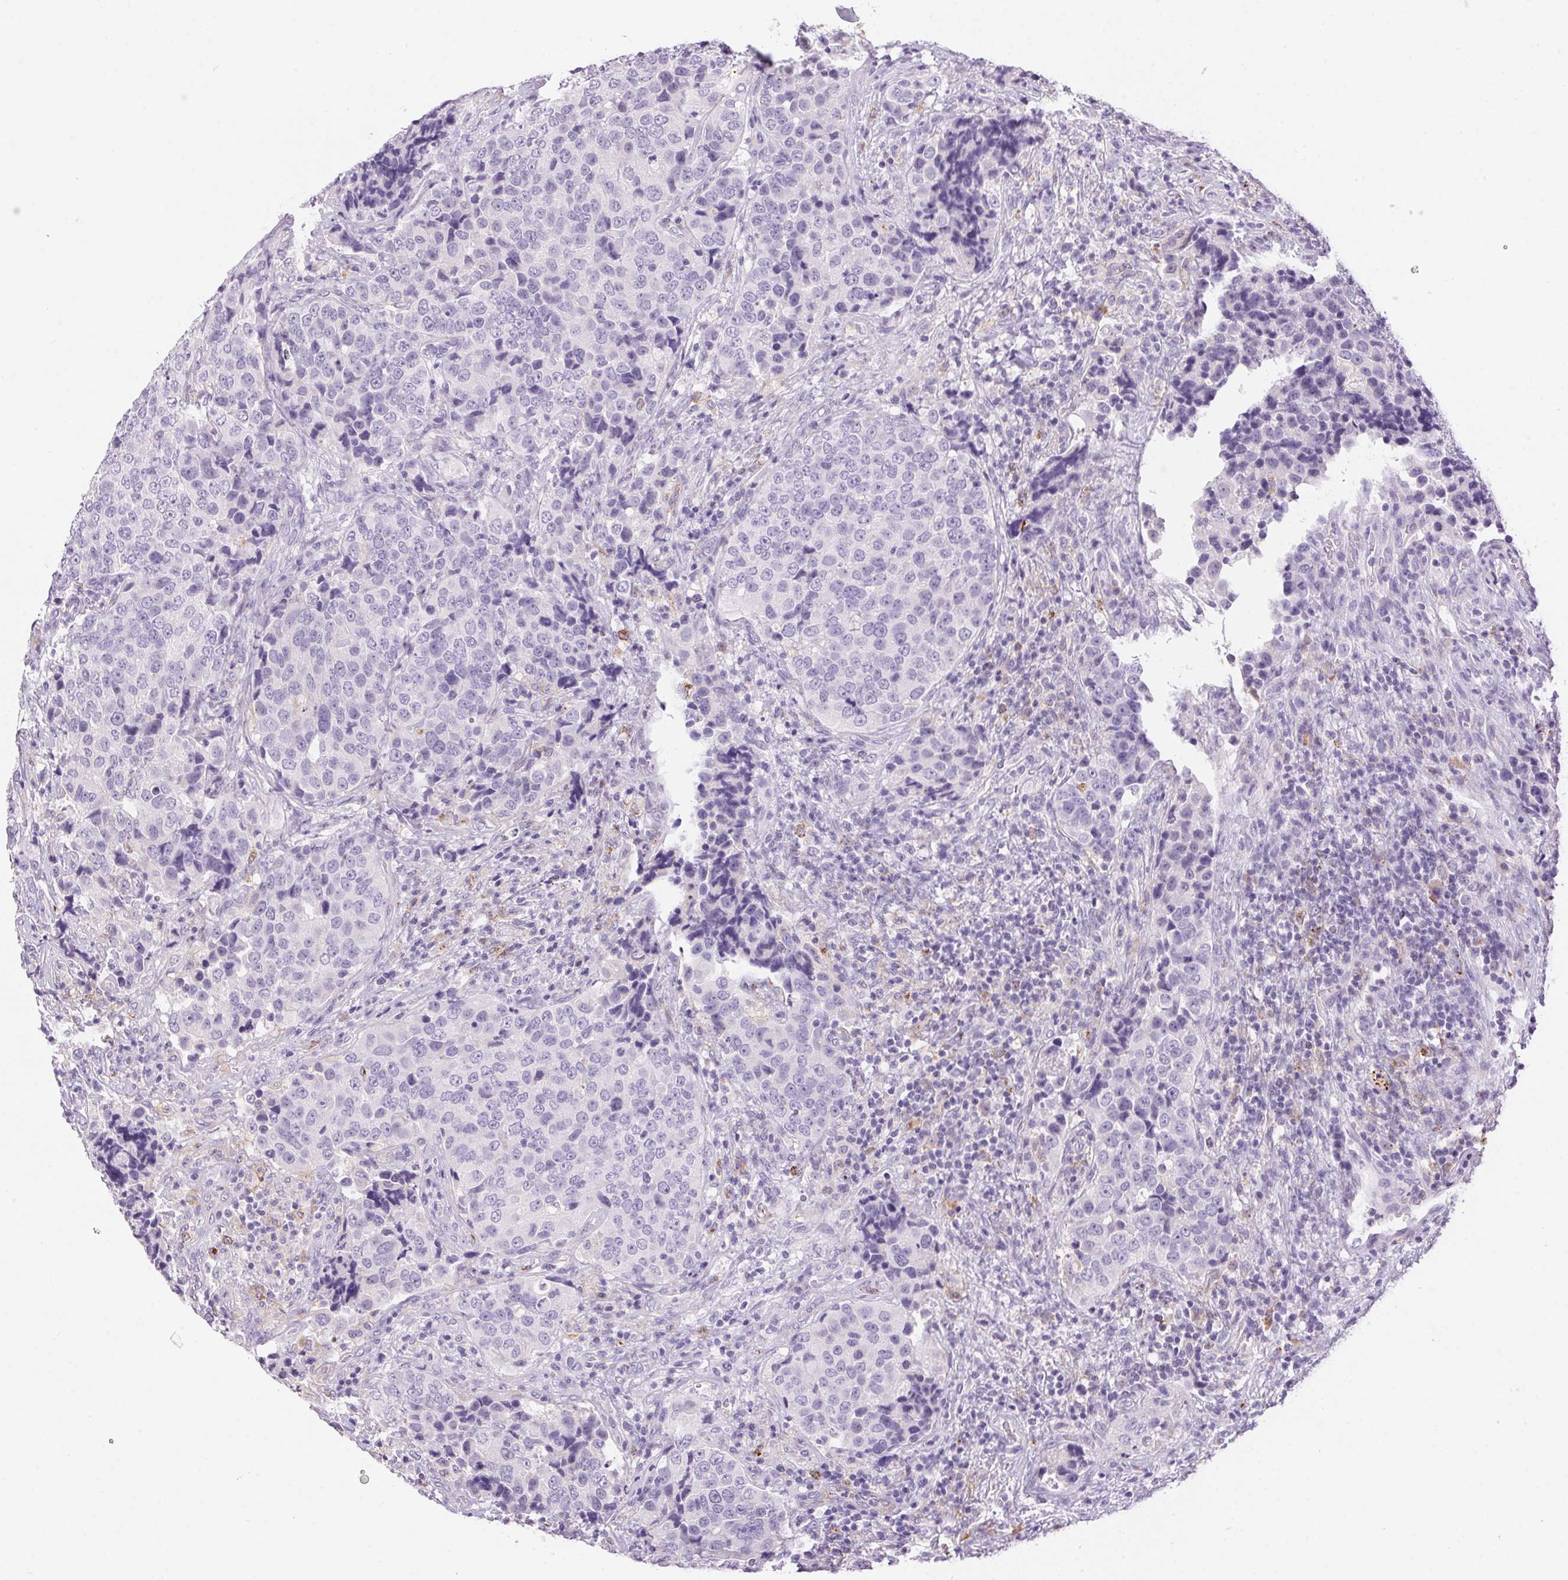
{"staining": {"intensity": "negative", "quantity": "none", "location": "none"}, "tissue": "urothelial cancer", "cell_type": "Tumor cells", "image_type": "cancer", "snomed": [{"axis": "morphology", "description": "Urothelial carcinoma, NOS"}, {"axis": "topography", "description": "Urinary bladder"}], "caption": "Photomicrograph shows no protein staining in tumor cells of transitional cell carcinoma tissue.", "gene": "PNLIPRP3", "patient": {"sex": "male", "age": 52}}